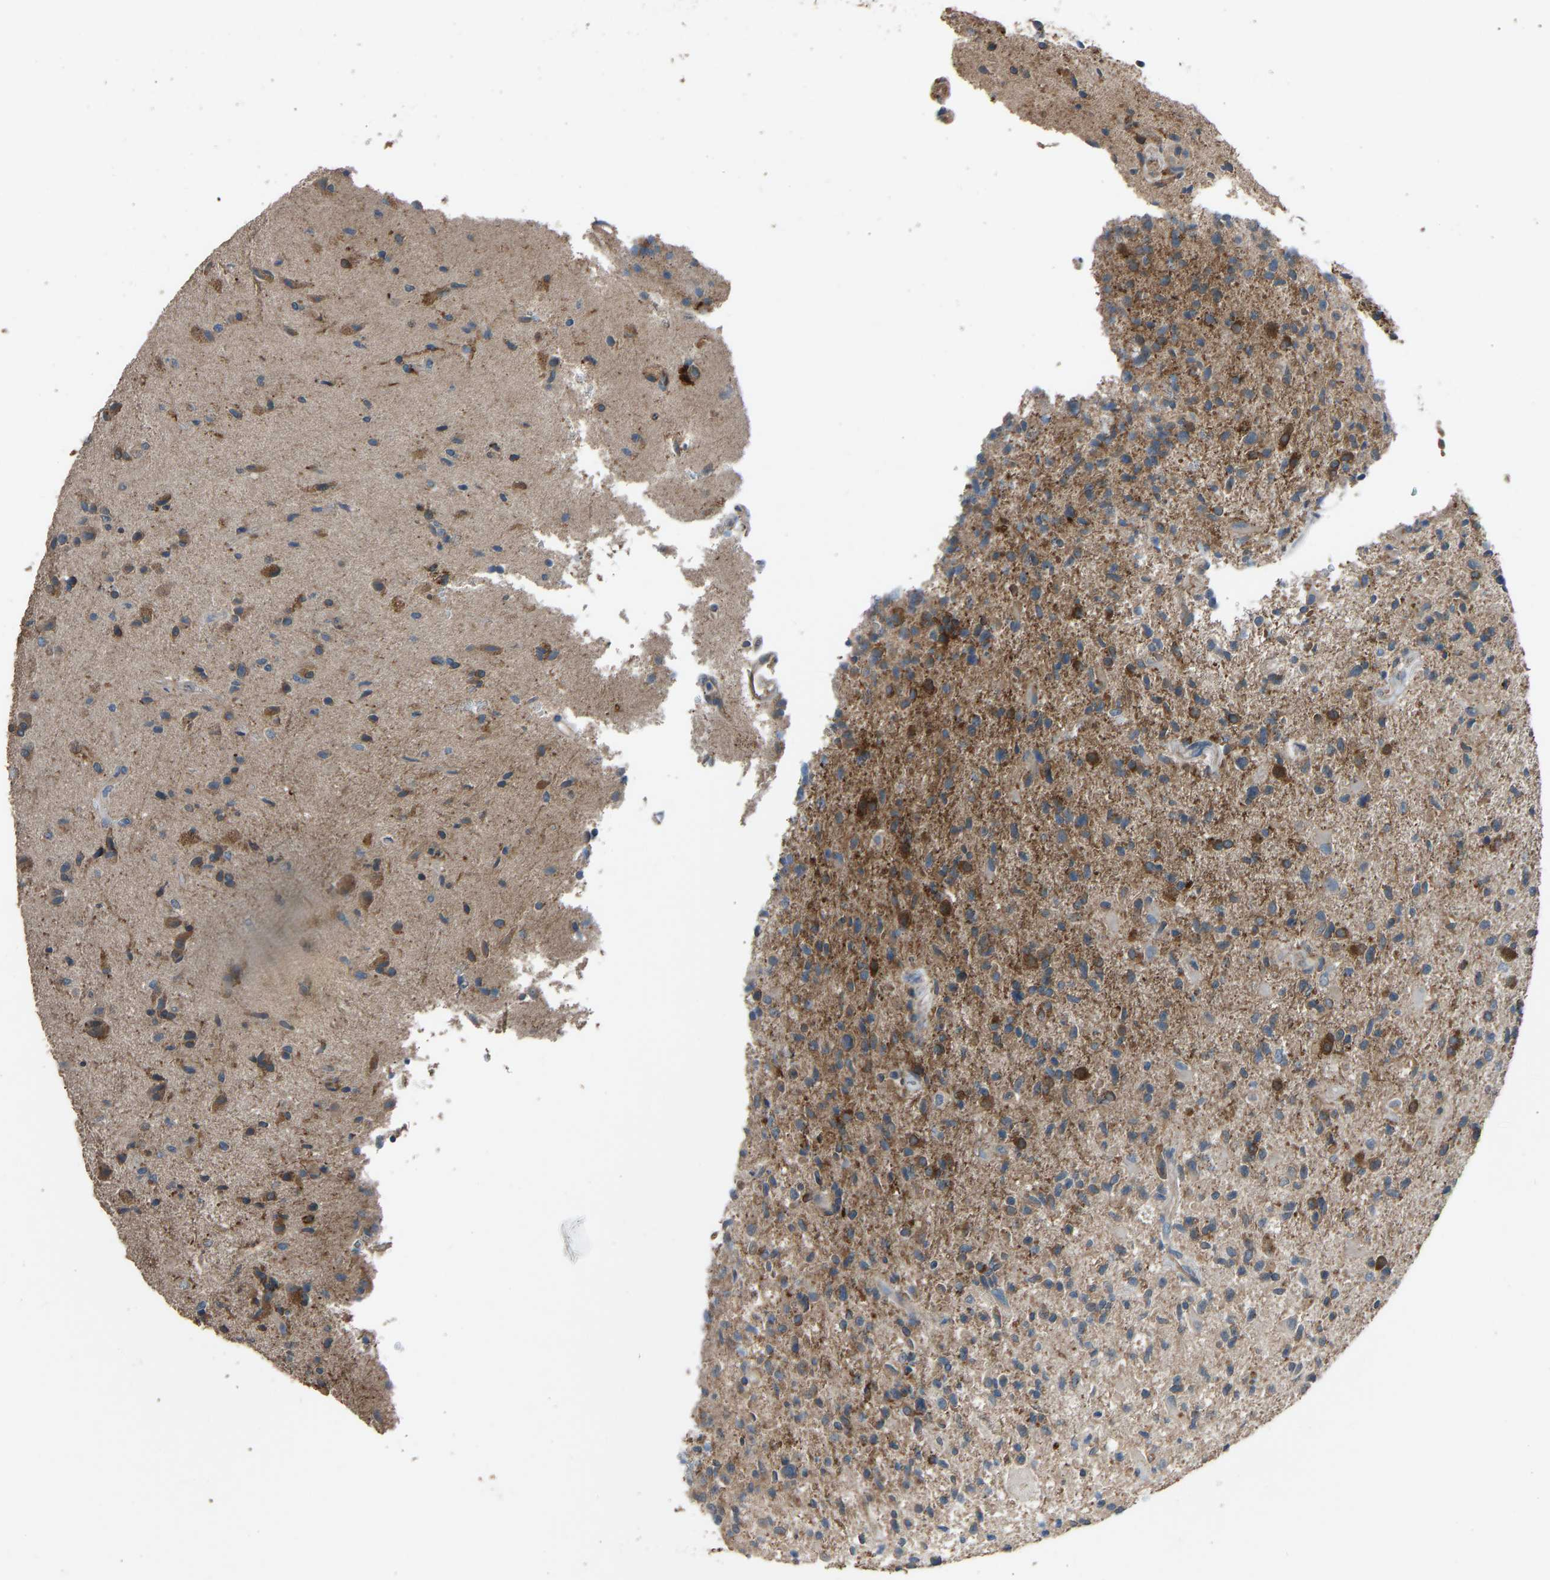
{"staining": {"intensity": "moderate", "quantity": "25%-75%", "location": "cytoplasmic/membranous"}, "tissue": "glioma", "cell_type": "Tumor cells", "image_type": "cancer", "snomed": [{"axis": "morphology", "description": "Glioma, malignant, High grade"}, {"axis": "topography", "description": "Brain"}], "caption": "Immunohistochemical staining of human malignant glioma (high-grade) reveals medium levels of moderate cytoplasmic/membranous positivity in about 25%-75% of tumor cells. The protein of interest is shown in brown color, while the nuclei are stained blue.", "gene": "SLC43A1", "patient": {"sex": "male", "age": 72}}